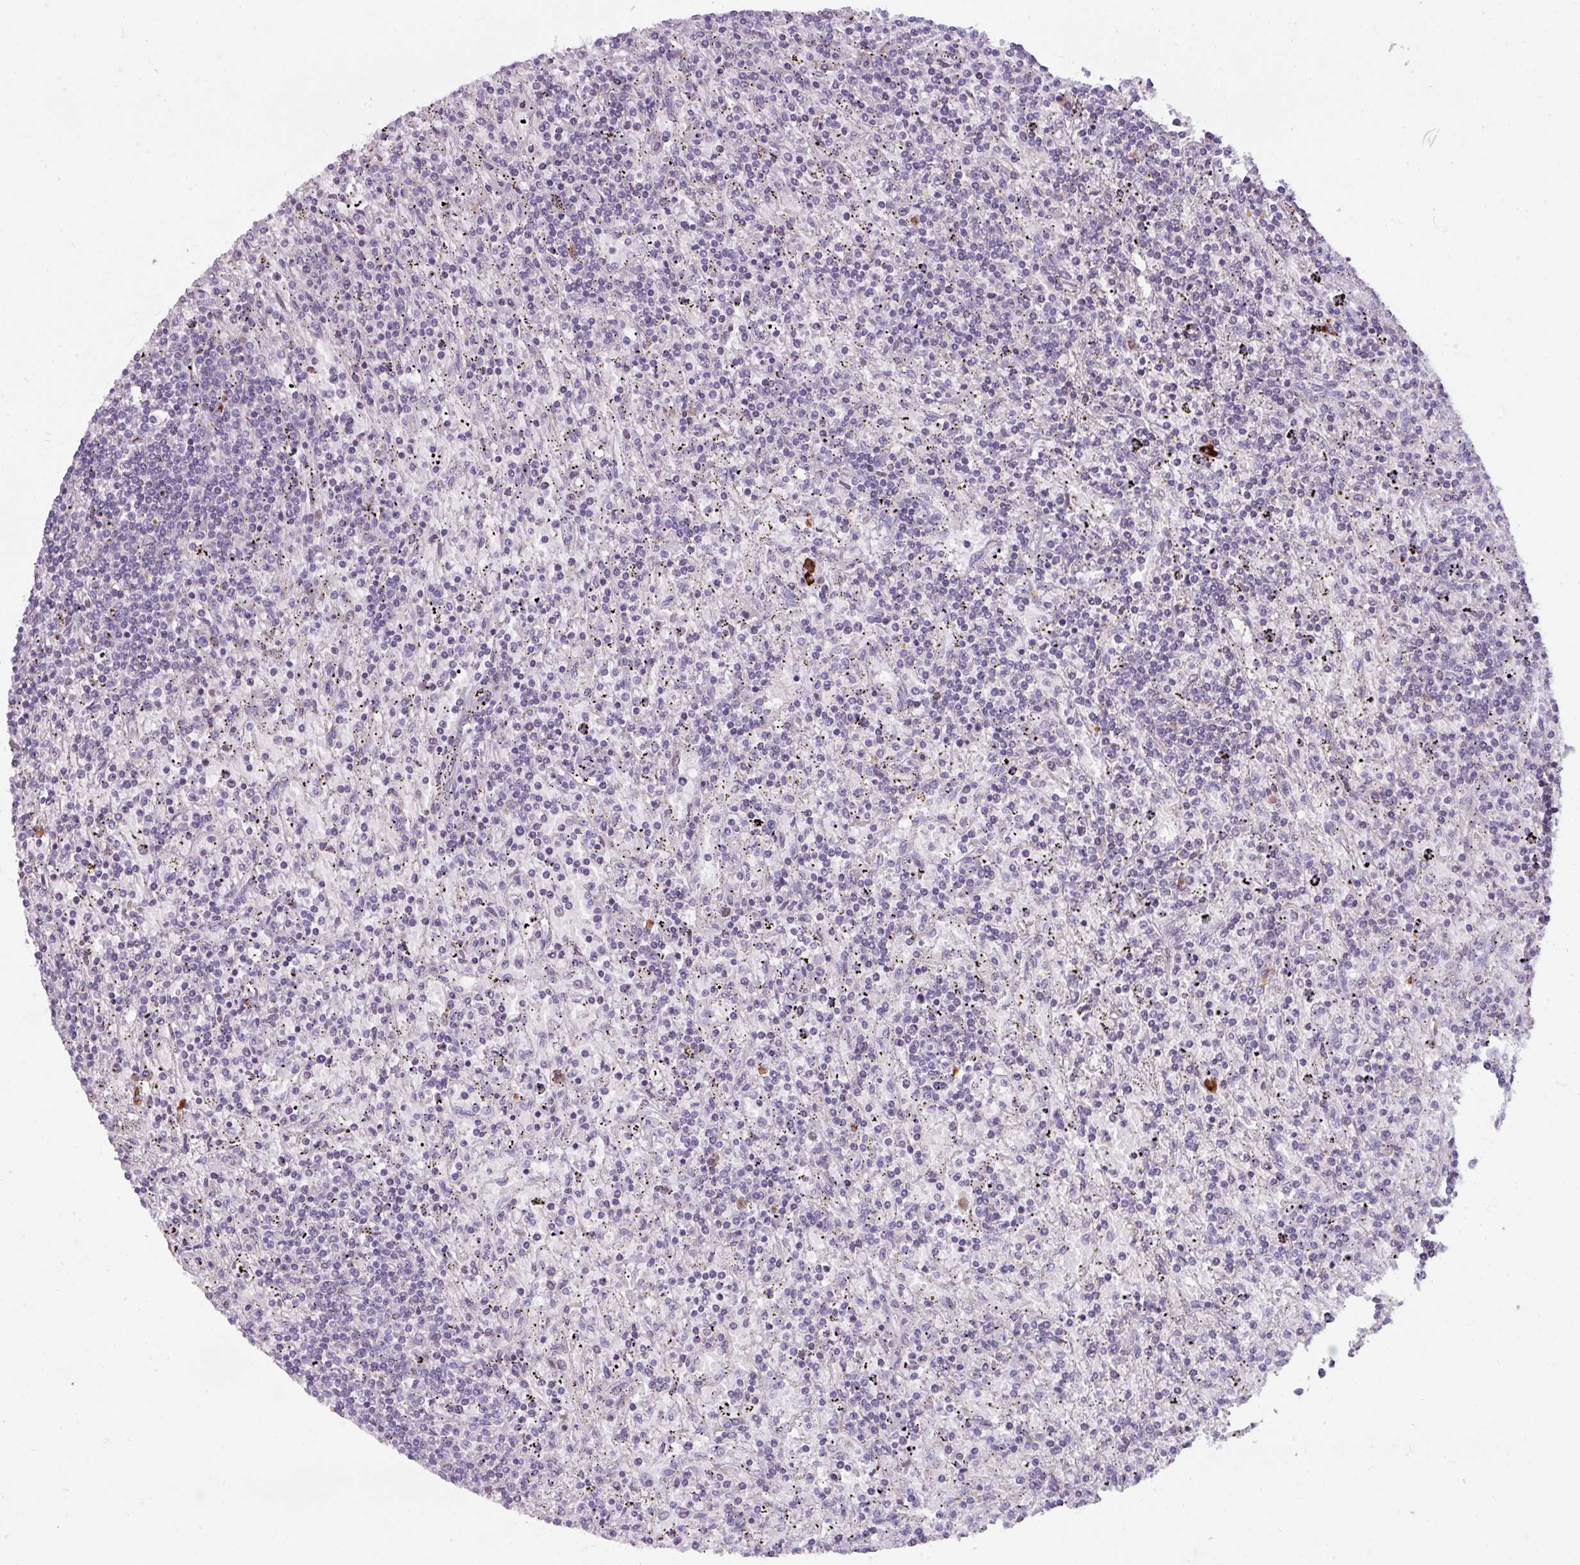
{"staining": {"intensity": "negative", "quantity": "none", "location": "none"}, "tissue": "lymphoma", "cell_type": "Tumor cells", "image_type": "cancer", "snomed": [{"axis": "morphology", "description": "Malignant lymphoma, non-Hodgkin's type, Low grade"}, {"axis": "topography", "description": "Spleen"}], "caption": "Immunohistochemistry image of neoplastic tissue: human lymphoma stained with DAB (3,3'-diaminobenzidine) displays no significant protein expression in tumor cells.", "gene": "C2orf68", "patient": {"sex": "male", "age": 76}}